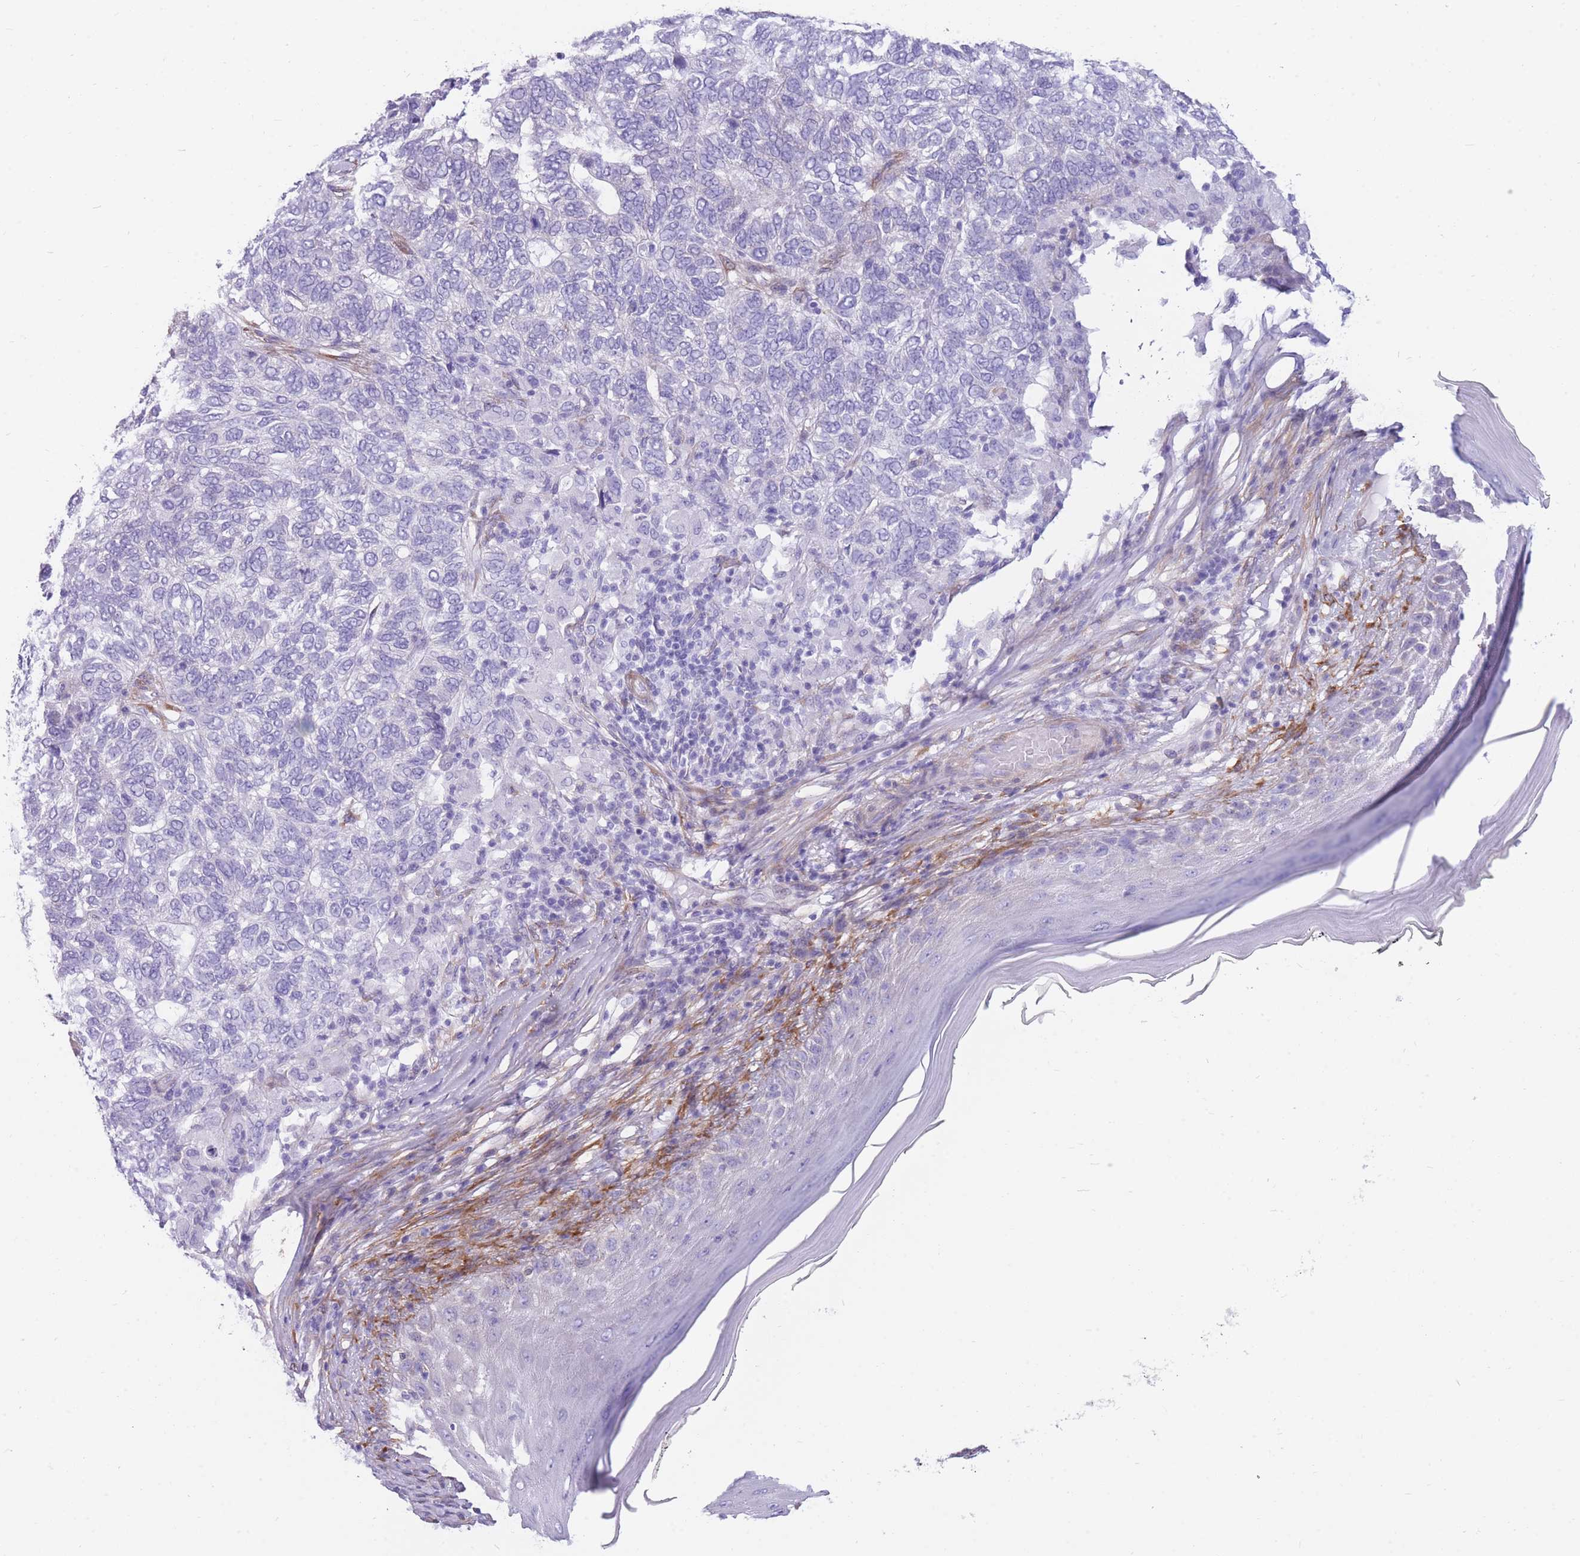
{"staining": {"intensity": "negative", "quantity": "none", "location": "none"}, "tissue": "skin cancer", "cell_type": "Tumor cells", "image_type": "cancer", "snomed": [{"axis": "morphology", "description": "Basal cell carcinoma"}, {"axis": "topography", "description": "Skin"}], "caption": "This is an immunohistochemistry (IHC) photomicrograph of human skin cancer. There is no positivity in tumor cells.", "gene": "MTSS2", "patient": {"sex": "female", "age": 65}}